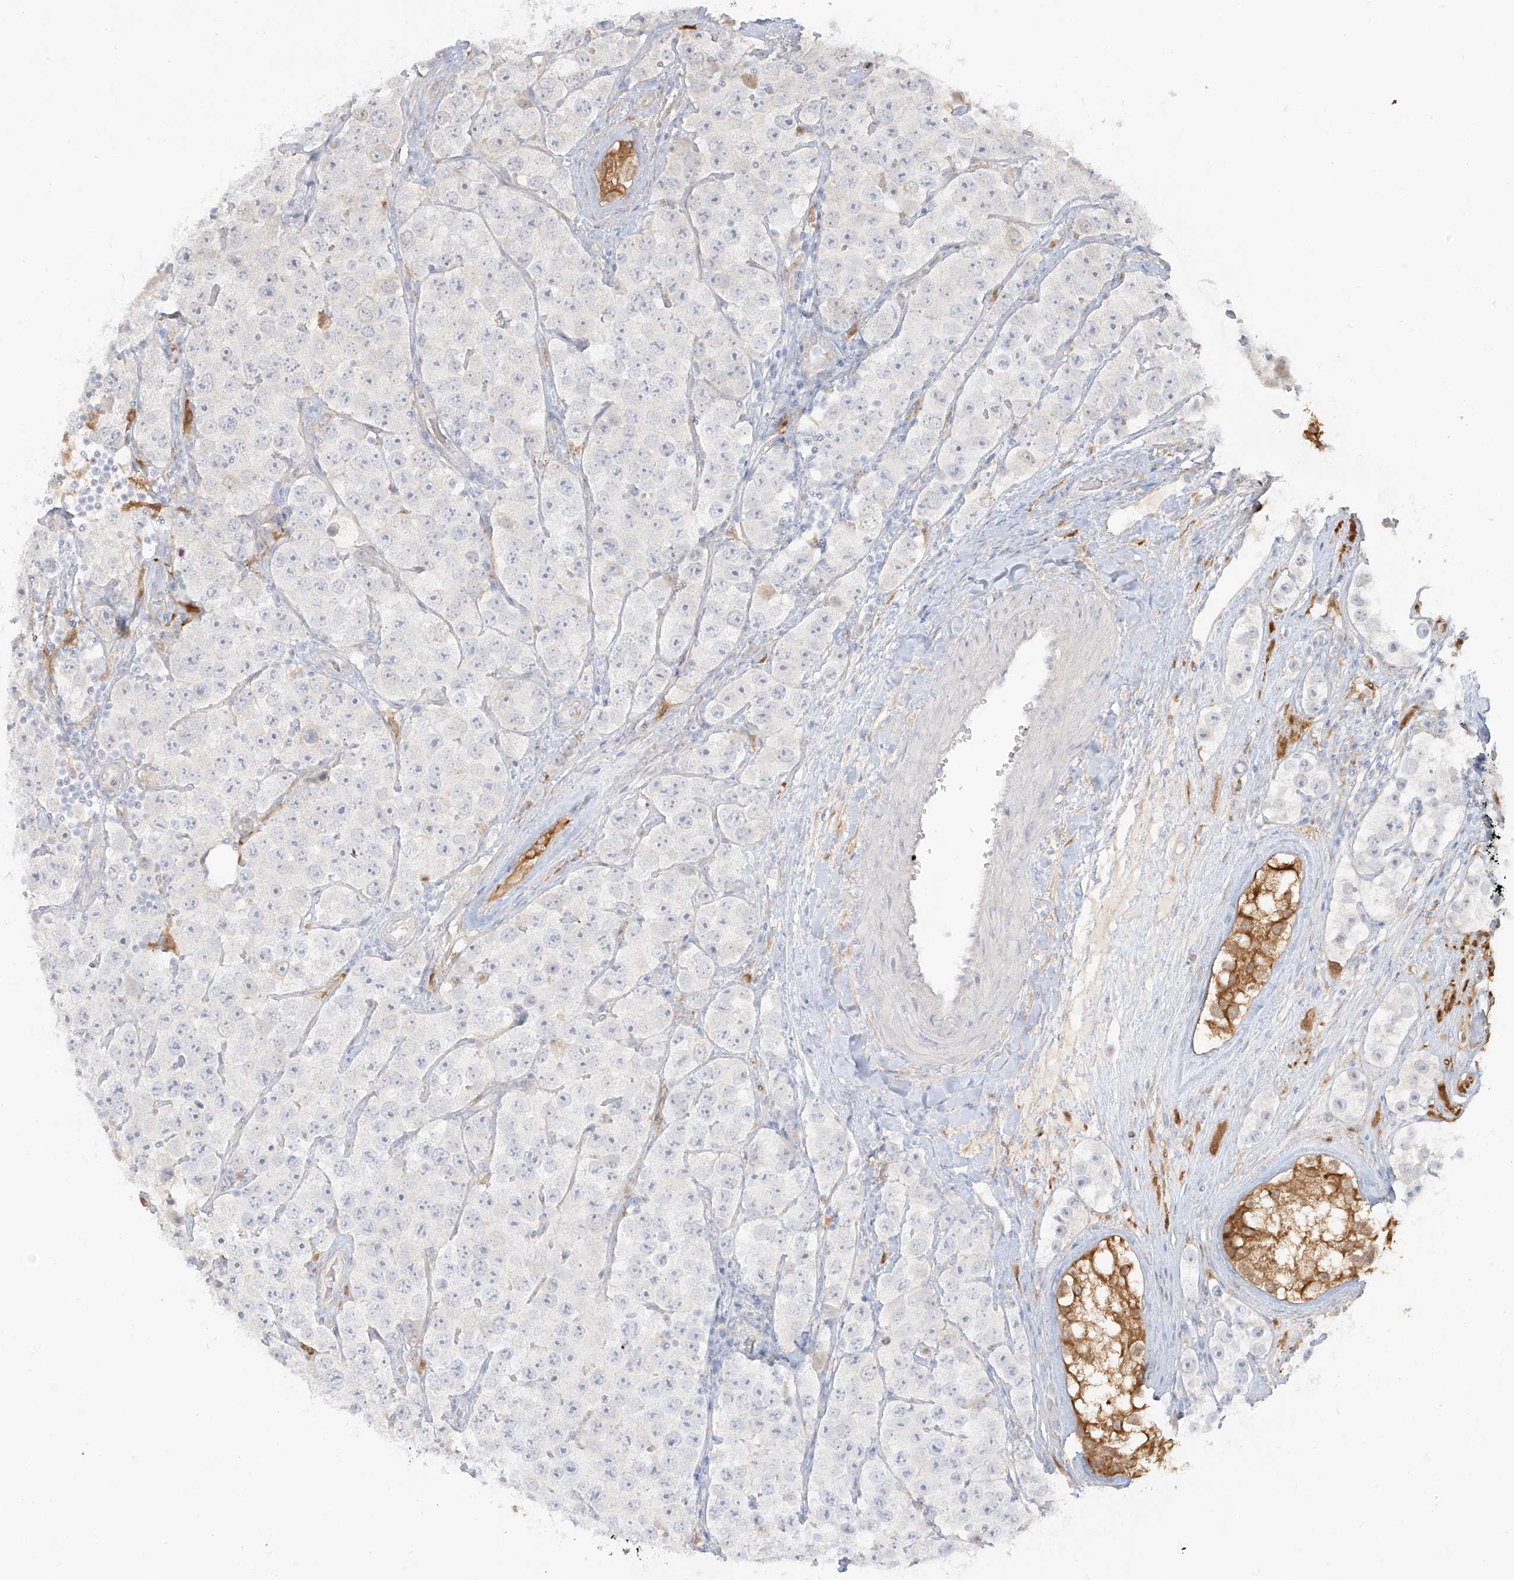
{"staining": {"intensity": "negative", "quantity": "none", "location": "none"}, "tissue": "testis cancer", "cell_type": "Tumor cells", "image_type": "cancer", "snomed": [{"axis": "morphology", "description": "Seminoma, NOS"}, {"axis": "topography", "description": "Testis"}], "caption": "Tumor cells show no significant protein positivity in testis cancer. The staining was performed using DAB to visualize the protein expression in brown, while the nuclei were stained in blue with hematoxylin (Magnification: 20x).", "gene": "UPK1B", "patient": {"sex": "male", "age": 28}}